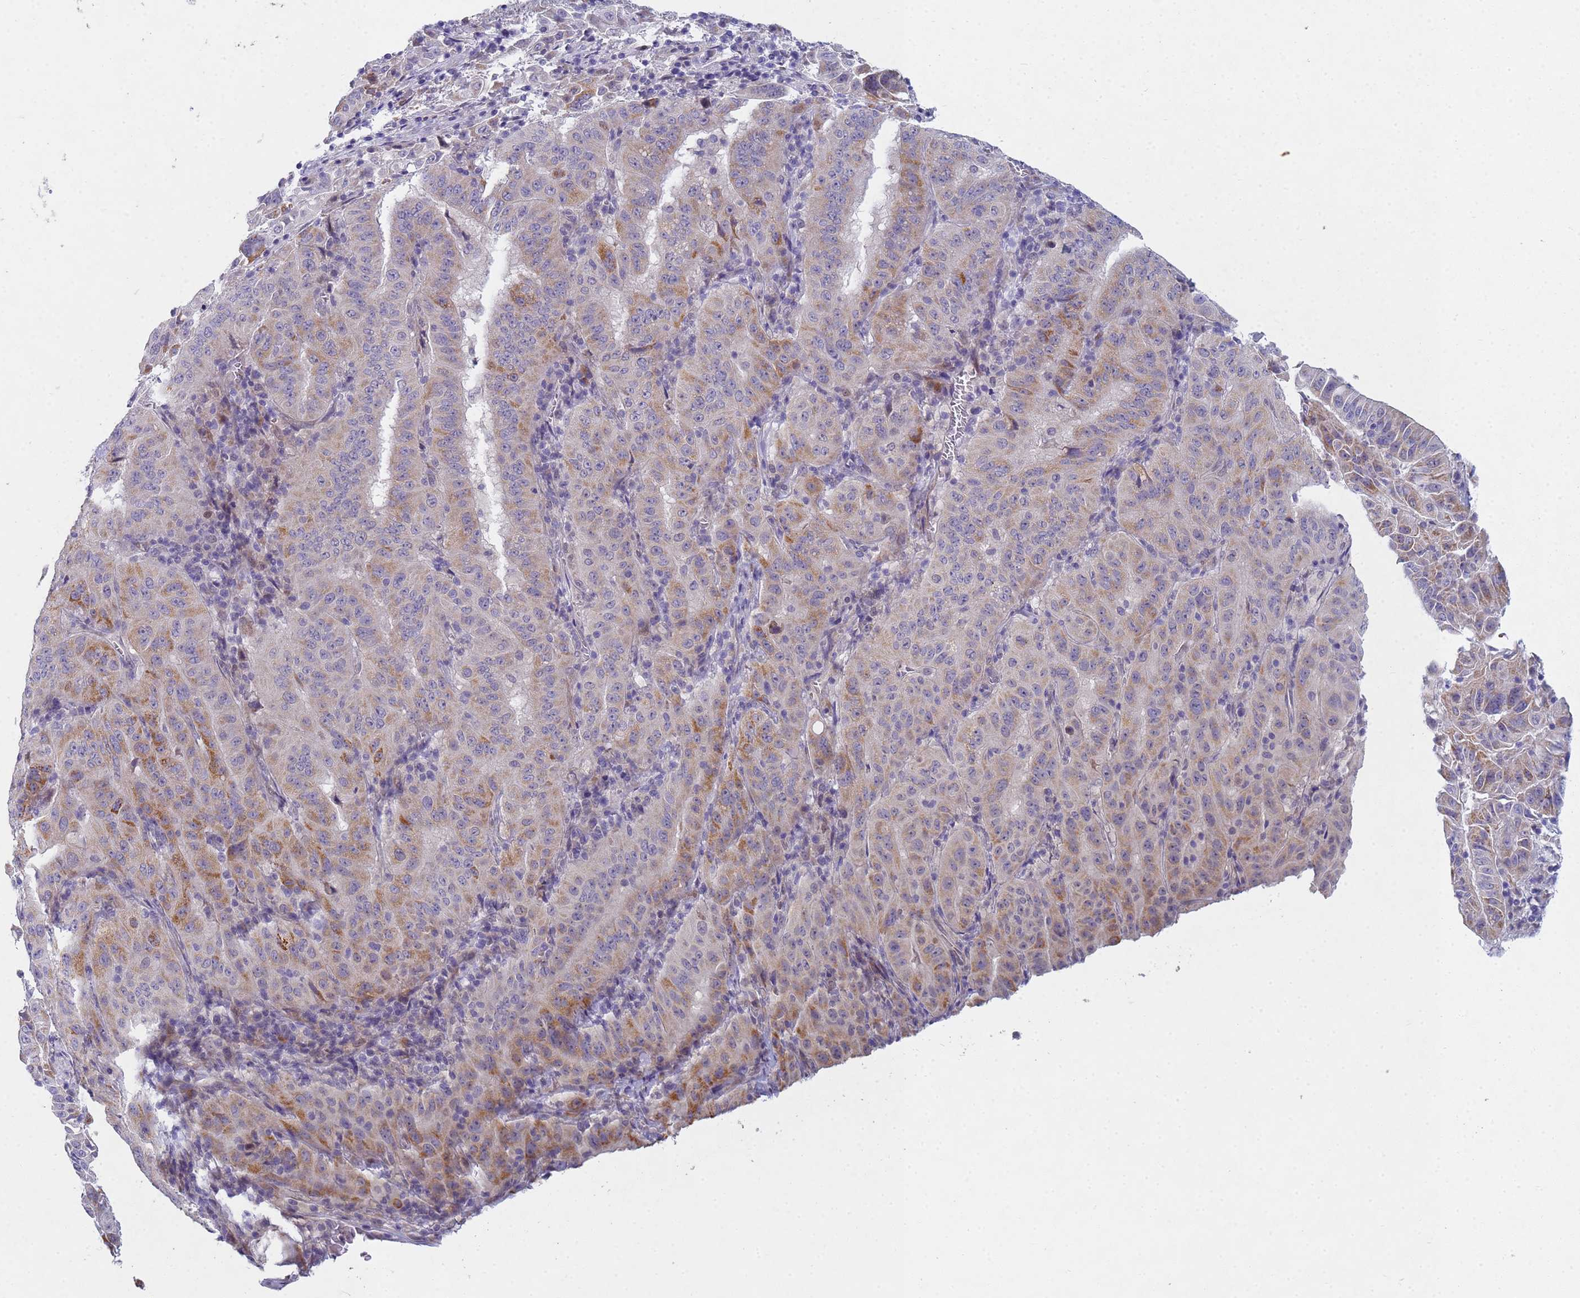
{"staining": {"intensity": "moderate", "quantity": "25%-75%", "location": "cytoplasmic/membranous"}, "tissue": "pancreatic cancer", "cell_type": "Tumor cells", "image_type": "cancer", "snomed": [{"axis": "morphology", "description": "Adenocarcinoma, NOS"}, {"axis": "topography", "description": "Pancreas"}], "caption": "Immunohistochemical staining of pancreatic cancer (adenocarcinoma) shows medium levels of moderate cytoplasmic/membranous expression in about 25%-75% of tumor cells.", "gene": "TNPO2", "patient": {"sex": "male", "age": 63}}